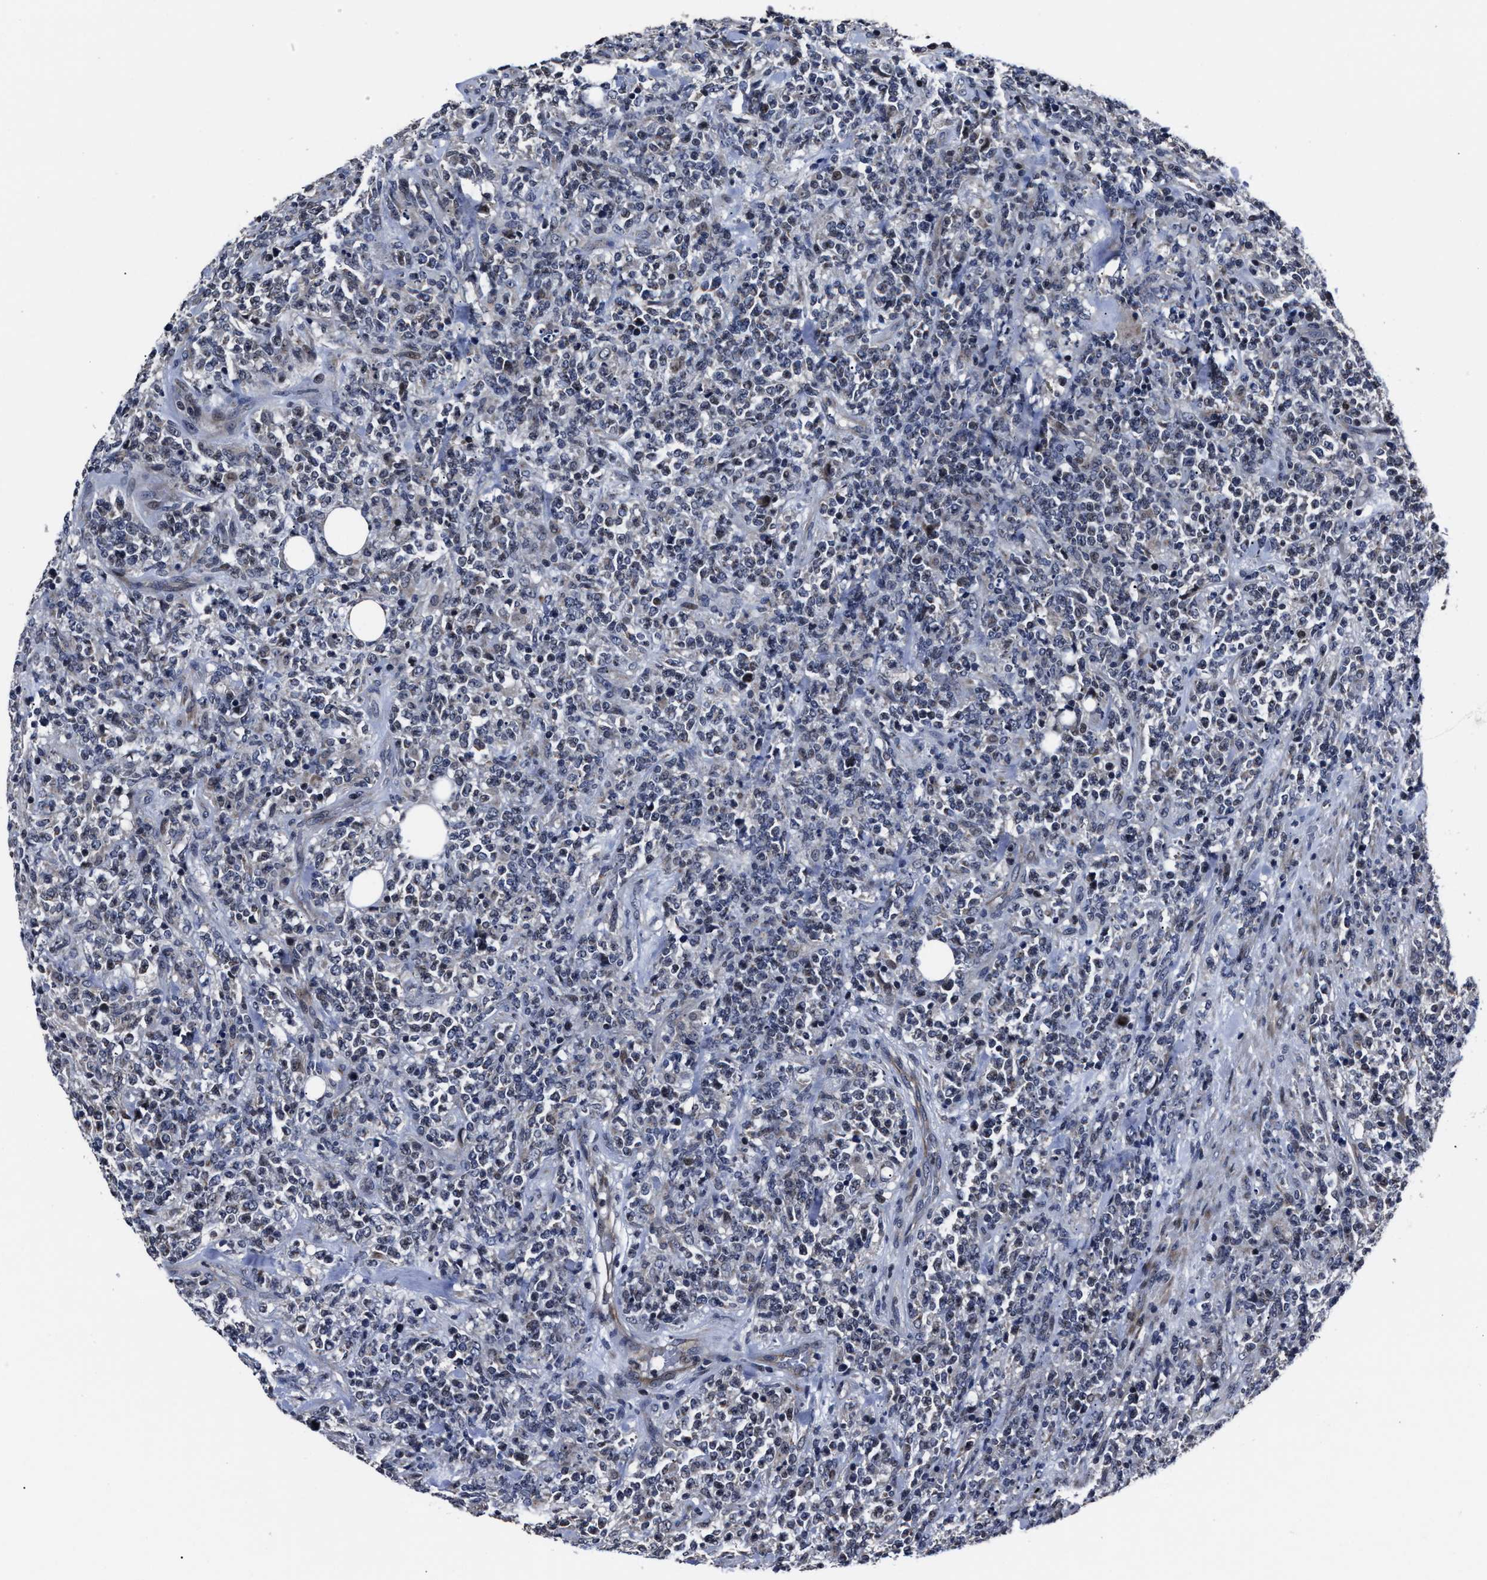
{"staining": {"intensity": "weak", "quantity": "<25%", "location": "nuclear"}, "tissue": "lymphoma", "cell_type": "Tumor cells", "image_type": "cancer", "snomed": [{"axis": "morphology", "description": "Malignant lymphoma, non-Hodgkin's type, High grade"}, {"axis": "topography", "description": "Soft tissue"}], "caption": "A histopathology image of human high-grade malignant lymphoma, non-Hodgkin's type is negative for staining in tumor cells.", "gene": "RSBN1L", "patient": {"sex": "male", "age": 18}}